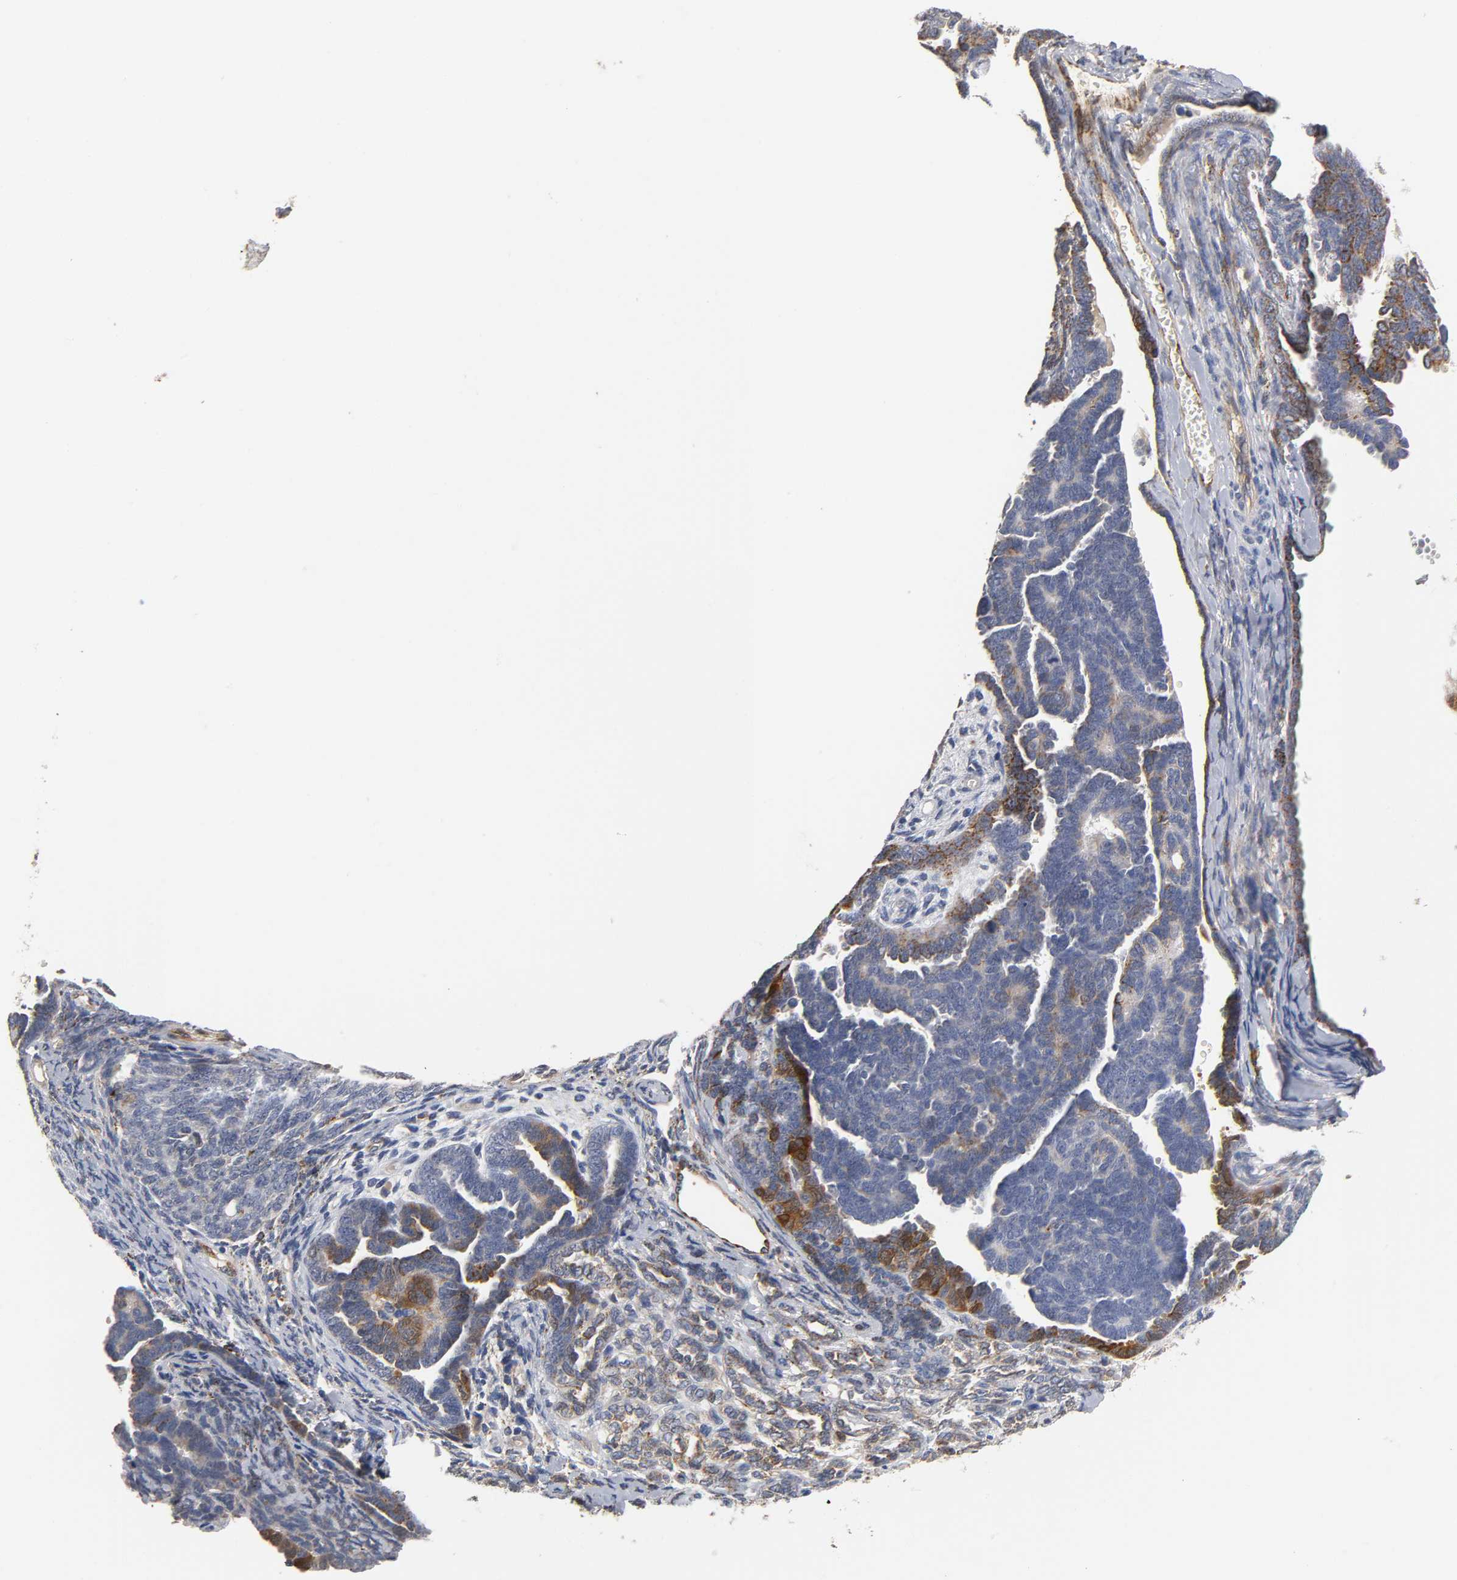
{"staining": {"intensity": "moderate", "quantity": ">75%", "location": "cytoplasmic/membranous,nuclear"}, "tissue": "endometrial cancer", "cell_type": "Tumor cells", "image_type": "cancer", "snomed": [{"axis": "morphology", "description": "Neoplasm, malignant, NOS"}, {"axis": "topography", "description": "Endometrium"}], "caption": "IHC photomicrograph of neoplastic tissue: malignant neoplasm (endometrial) stained using immunohistochemistry (IHC) shows medium levels of moderate protein expression localized specifically in the cytoplasmic/membranous and nuclear of tumor cells, appearing as a cytoplasmic/membranous and nuclear brown color.", "gene": "ISG15", "patient": {"sex": "female", "age": 74}}